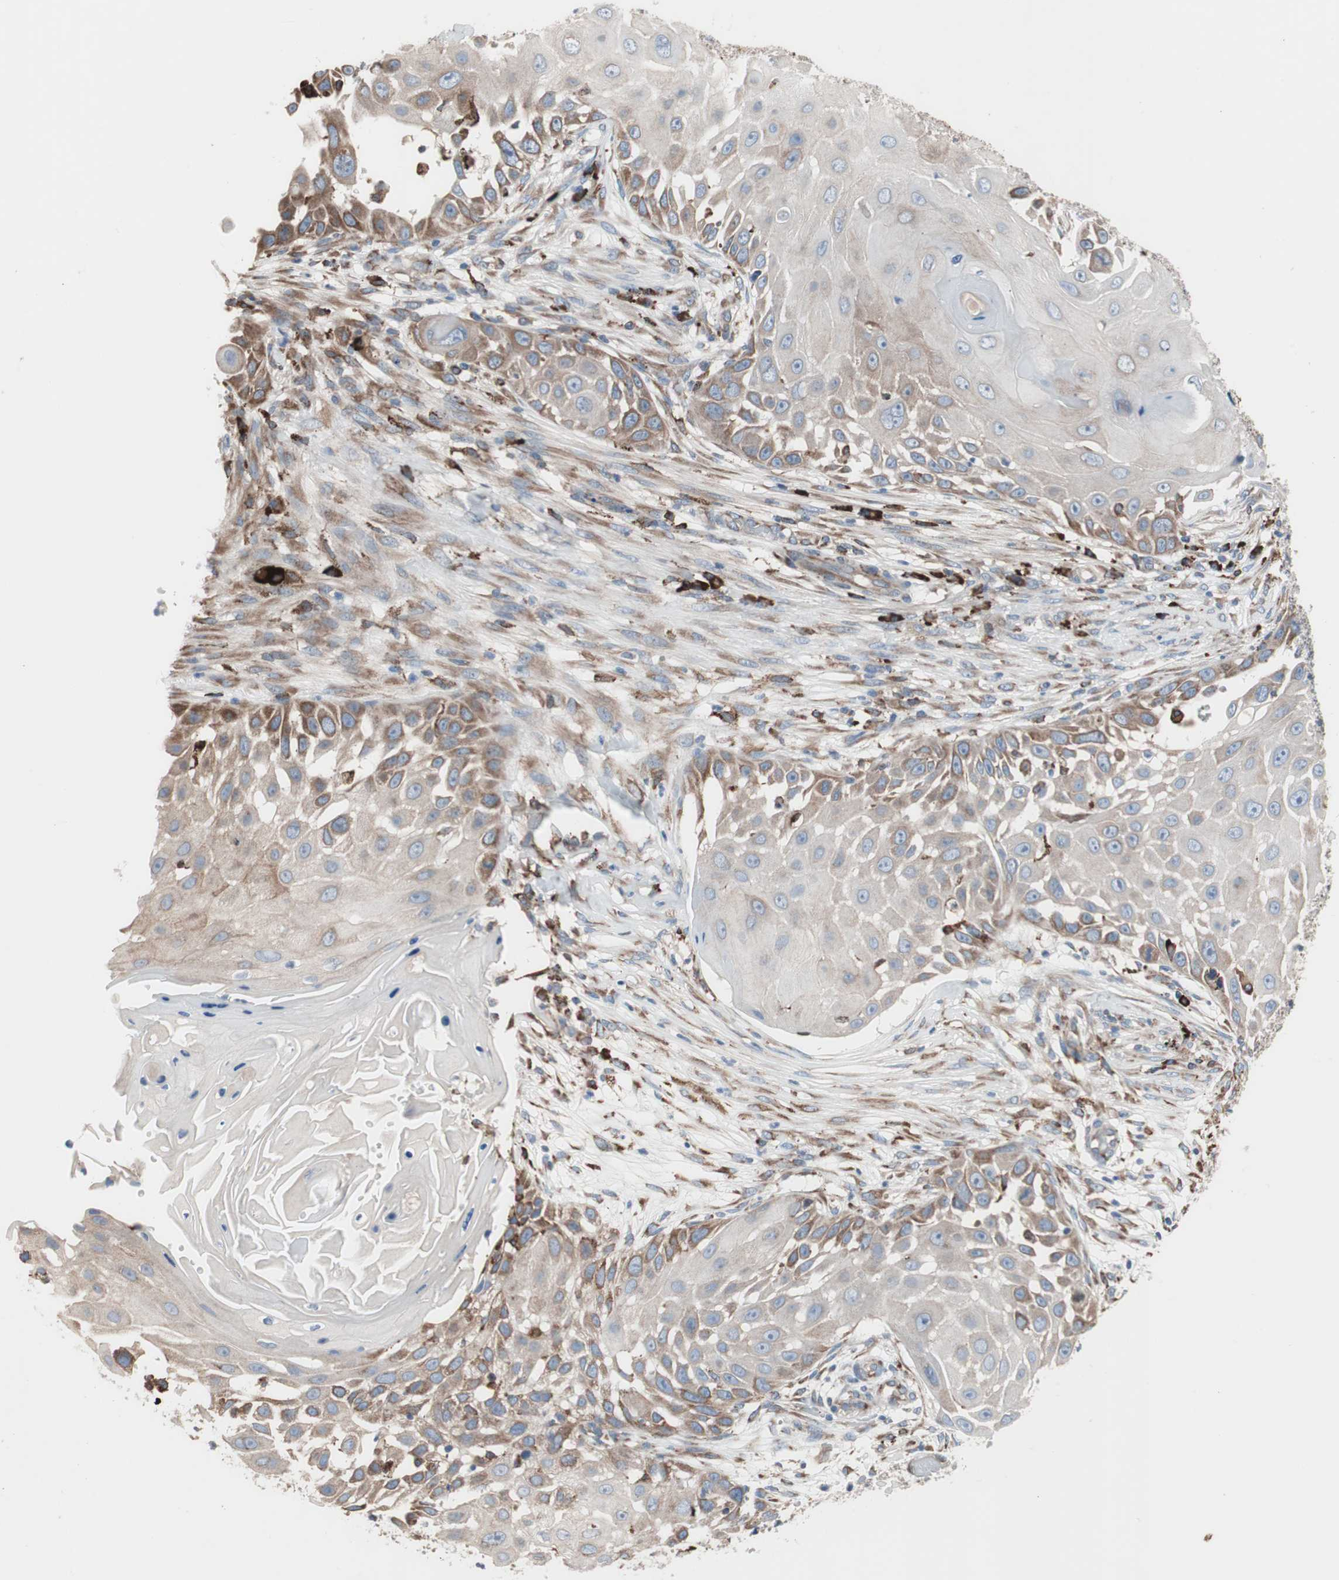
{"staining": {"intensity": "moderate", "quantity": "25%-75%", "location": "cytoplasmic/membranous"}, "tissue": "skin cancer", "cell_type": "Tumor cells", "image_type": "cancer", "snomed": [{"axis": "morphology", "description": "Squamous cell carcinoma, NOS"}, {"axis": "topography", "description": "Skin"}], "caption": "A brown stain labels moderate cytoplasmic/membranous positivity of a protein in skin cancer (squamous cell carcinoma) tumor cells. The protein is shown in brown color, while the nuclei are stained blue.", "gene": "SLC27A4", "patient": {"sex": "female", "age": 44}}